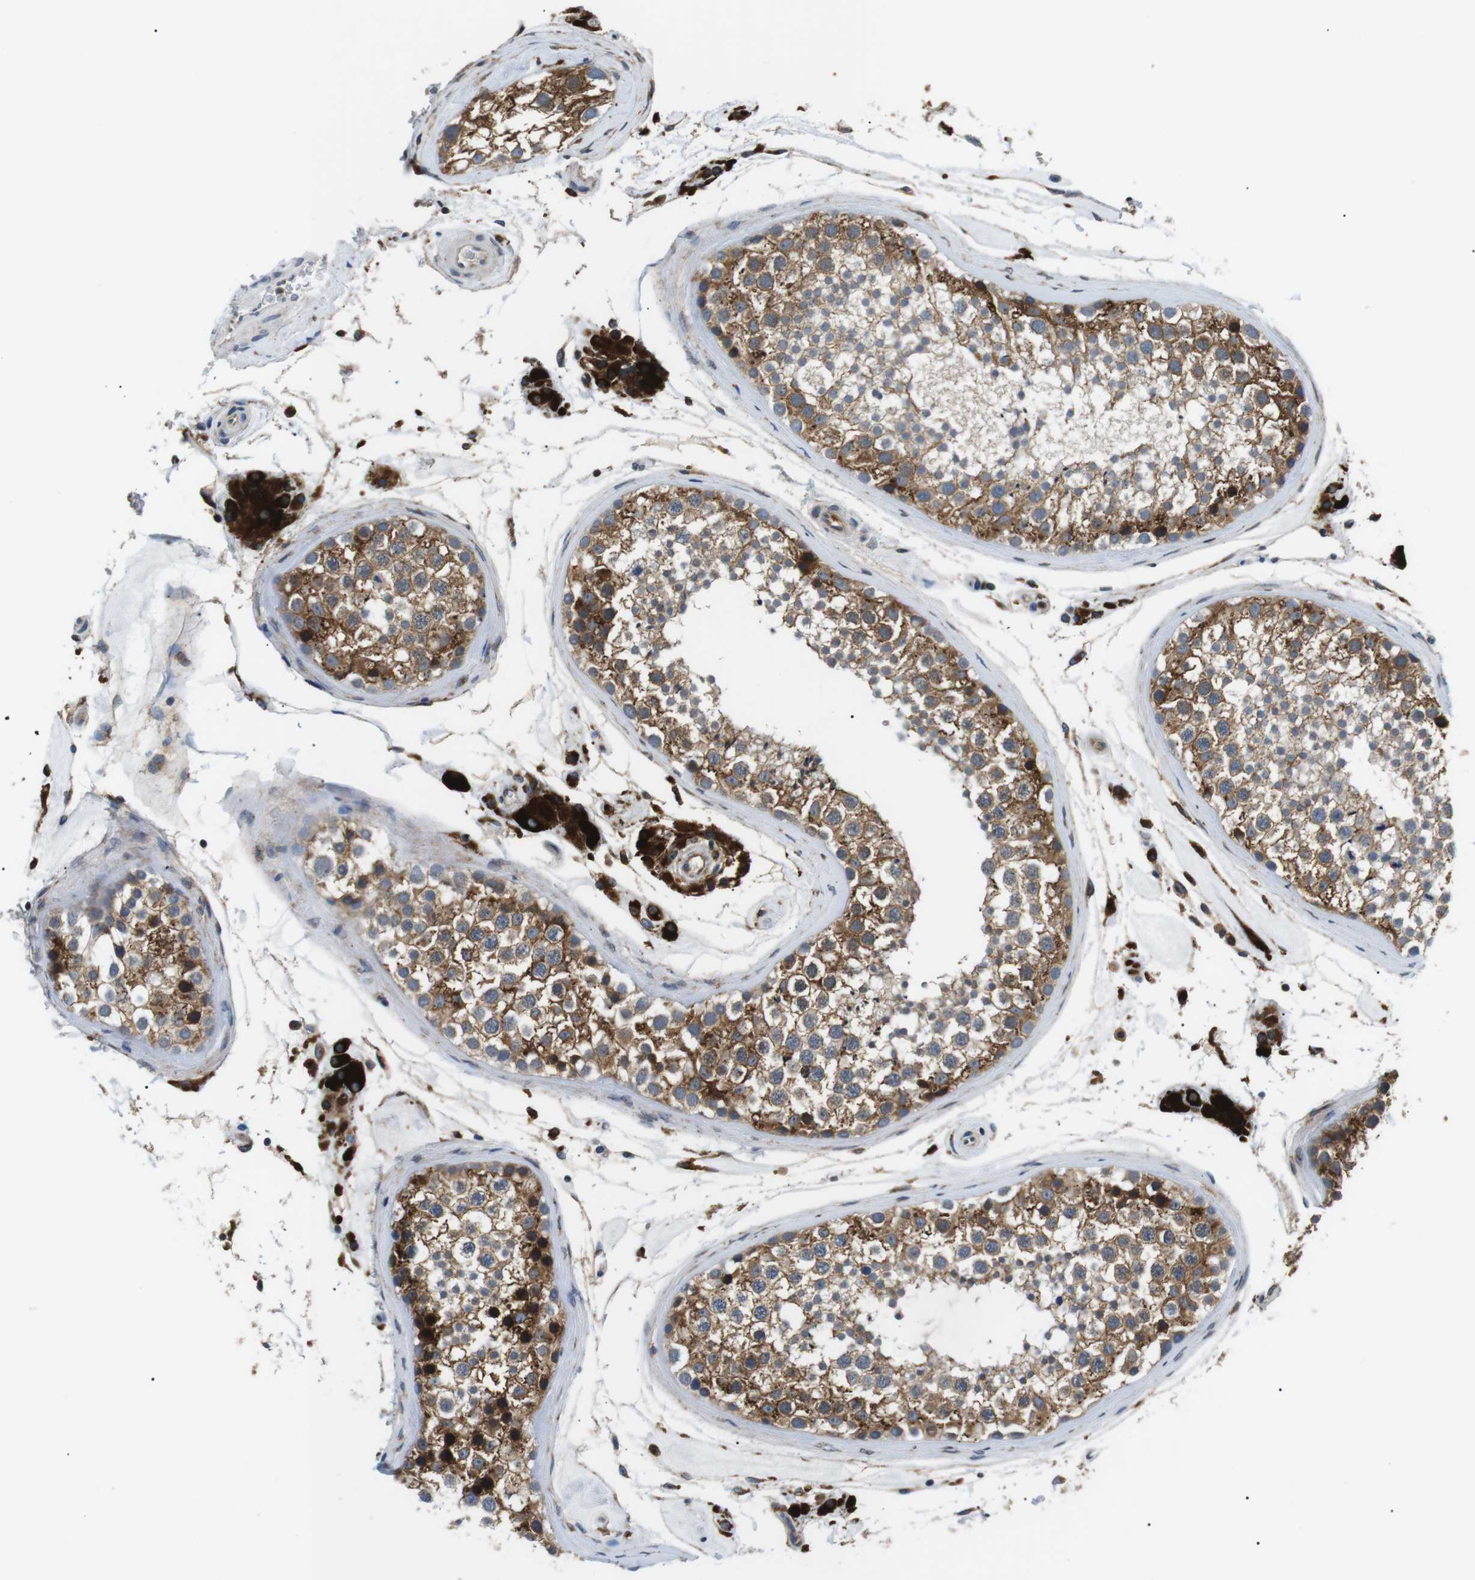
{"staining": {"intensity": "moderate", "quantity": ">75%", "location": "cytoplasmic/membranous"}, "tissue": "testis", "cell_type": "Cells in seminiferous ducts", "image_type": "normal", "snomed": [{"axis": "morphology", "description": "Normal tissue, NOS"}, {"axis": "topography", "description": "Testis"}], "caption": "Immunohistochemical staining of benign testis displays >75% levels of moderate cytoplasmic/membranous protein expression in about >75% of cells in seminiferous ducts. The protein of interest is shown in brown color, while the nuclei are stained blue.", "gene": "RAB9A", "patient": {"sex": "male", "age": 46}}